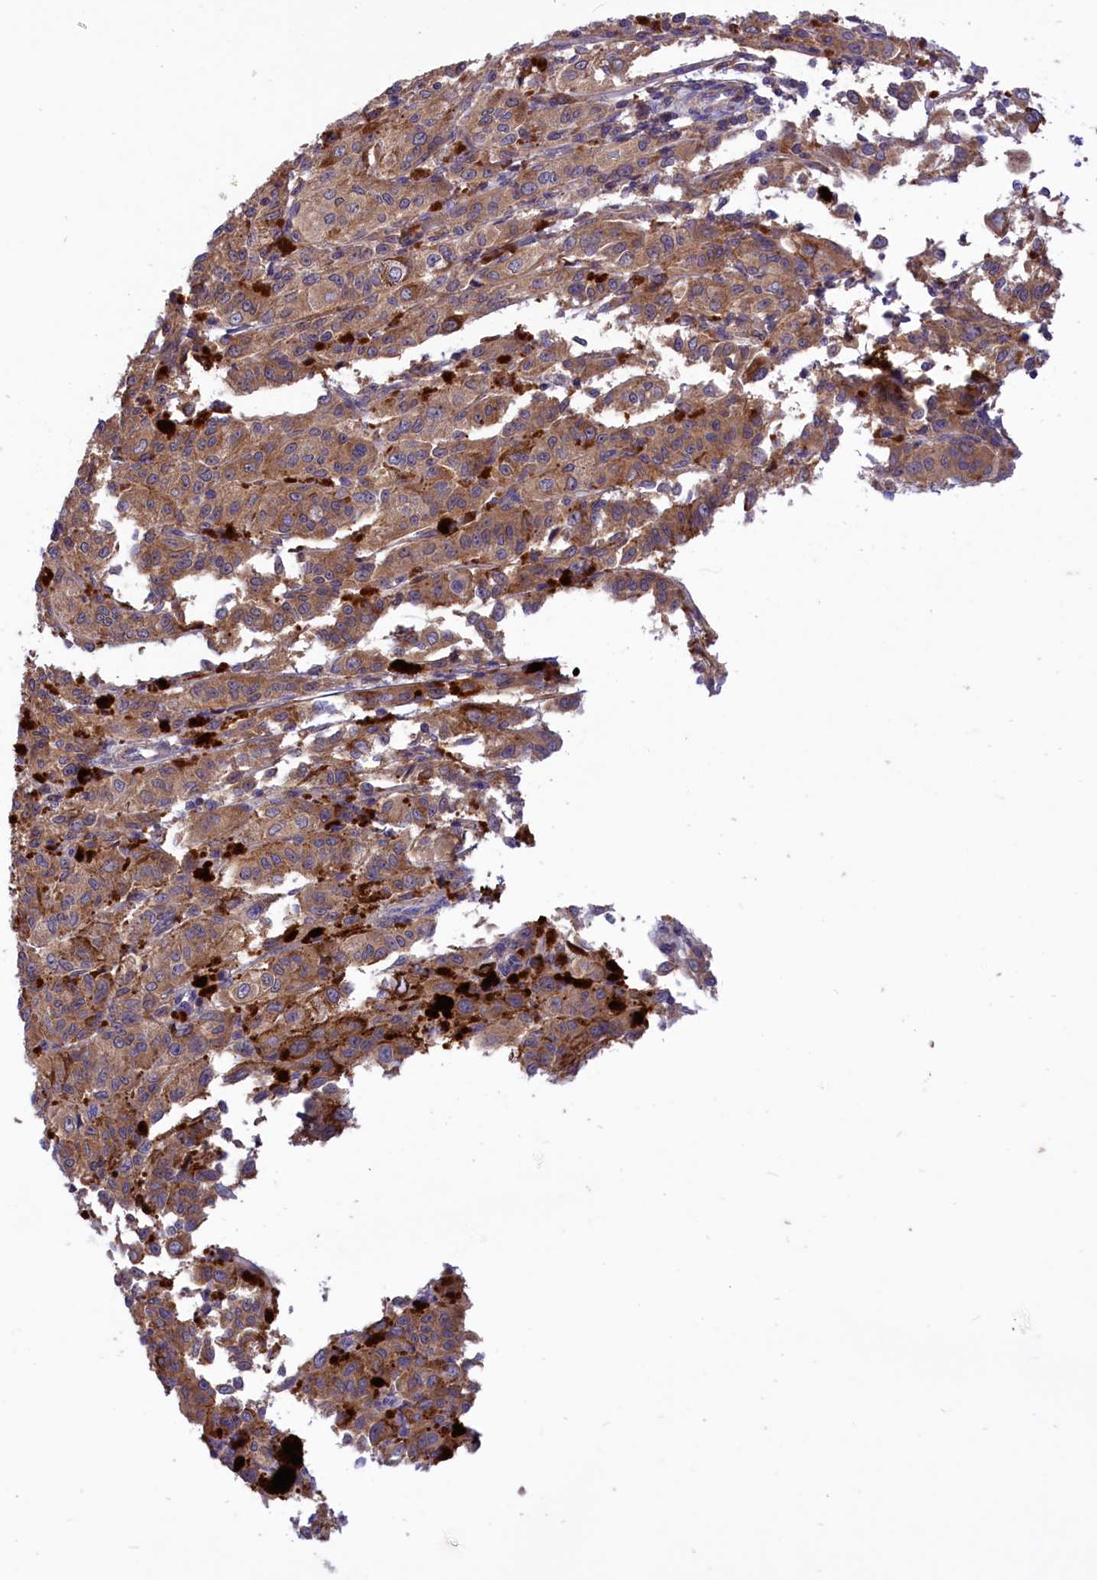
{"staining": {"intensity": "moderate", "quantity": ">75%", "location": "cytoplasmic/membranous"}, "tissue": "melanoma", "cell_type": "Tumor cells", "image_type": "cancer", "snomed": [{"axis": "morphology", "description": "Malignant melanoma, NOS"}, {"axis": "topography", "description": "Skin"}], "caption": "IHC of malignant melanoma exhibits medium levels of moderate cytoplasmic/membranous positivity in approximately >75% of tumor cells.", "gene": "AMDHD2", "patient": {"sex": "female", "age": 52}}